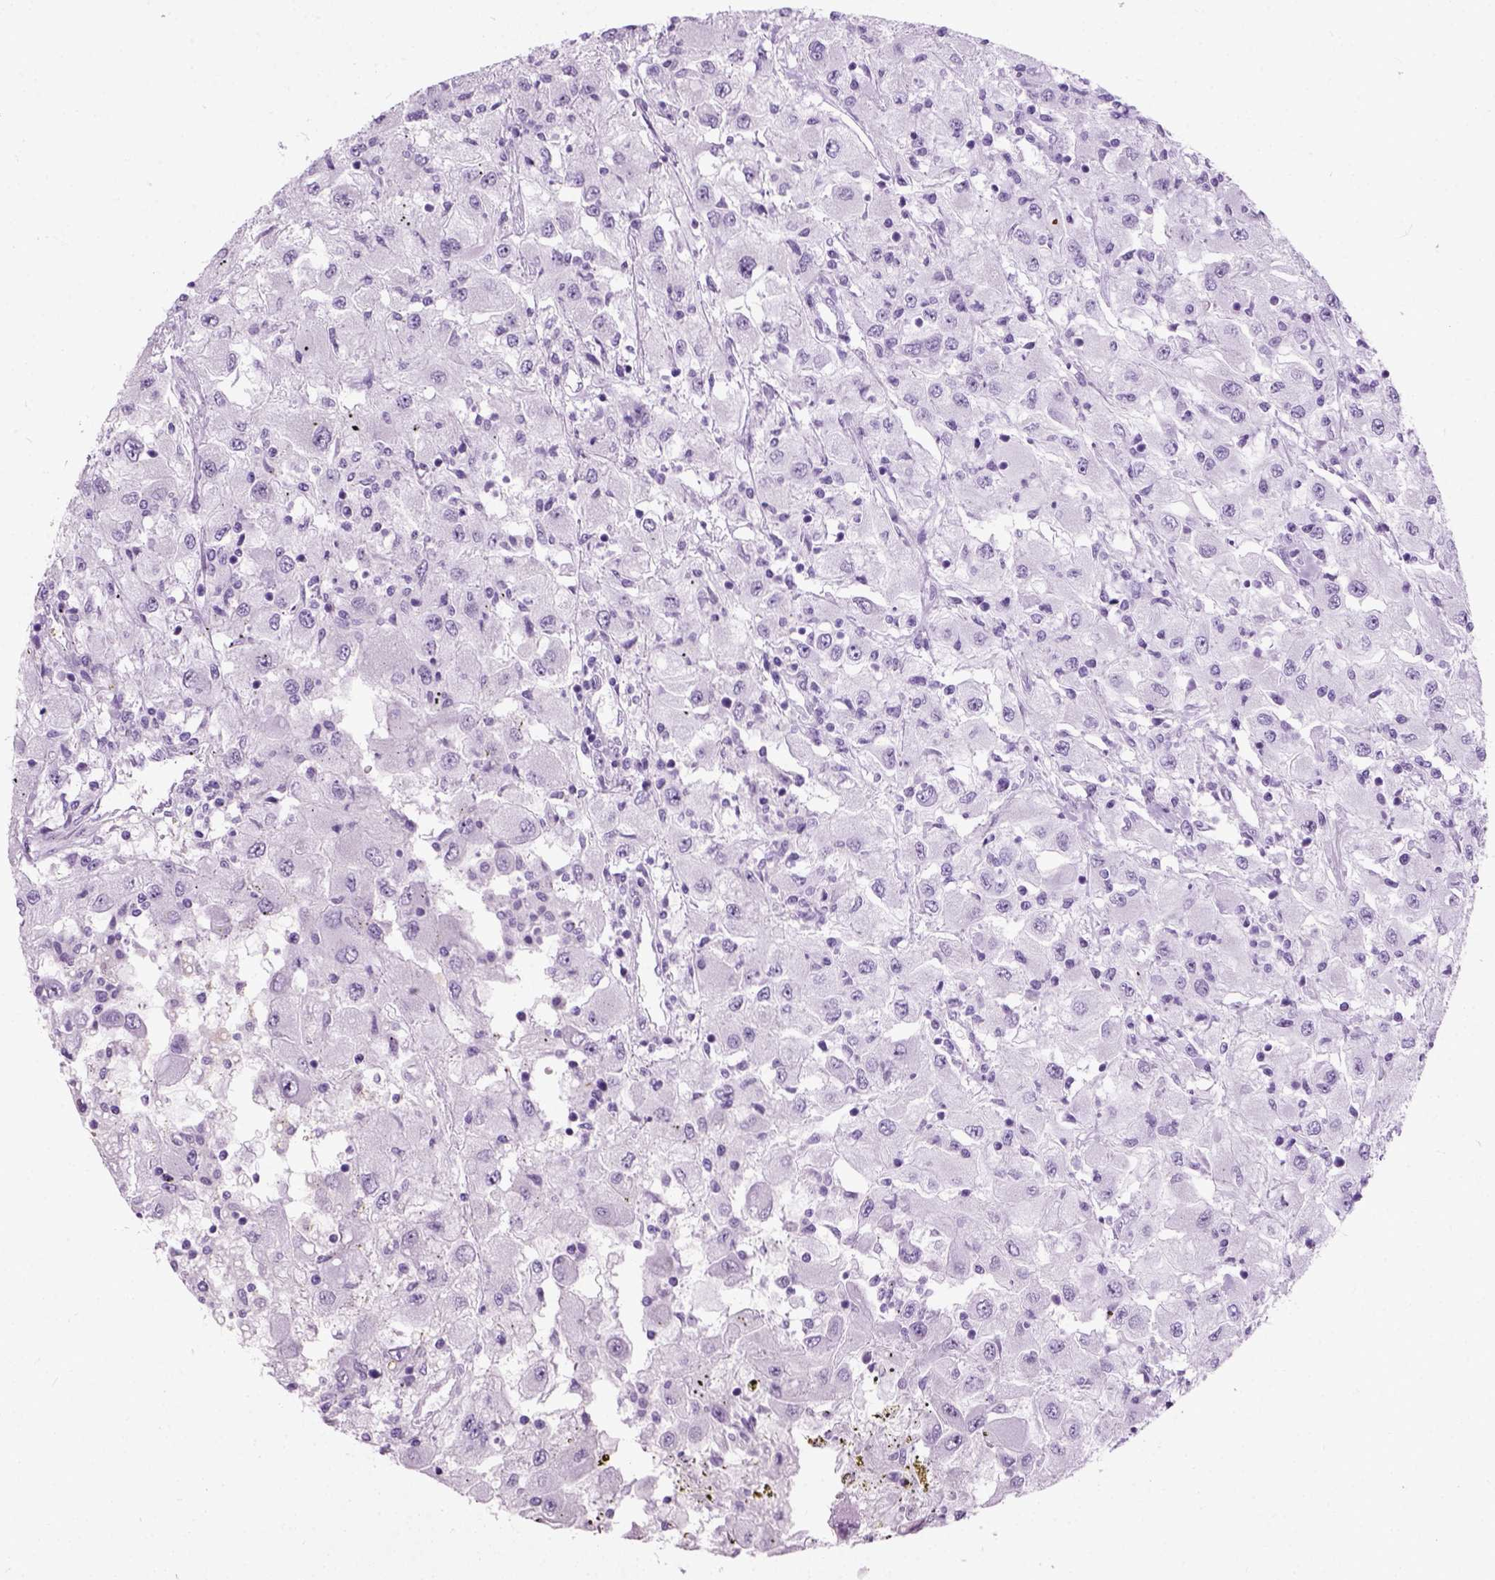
{"staining": {"intensity": "negative", "quantity": "none", "location": "none"}, "tissue": "renal cancer", "cell_type": "Tumor cells", "image_type": "cancer", "snomed": [{"axis": "morphology", "description": "Adenocarcinoma, NOS"}, {"axis": "topography", "description": "Kidney"}], "caption": "Tumor cells are negative for protein expression in human renal adenocarcinoma.", "gene": "AXDND1", "patient": {"sex": "female", "age": 67}}